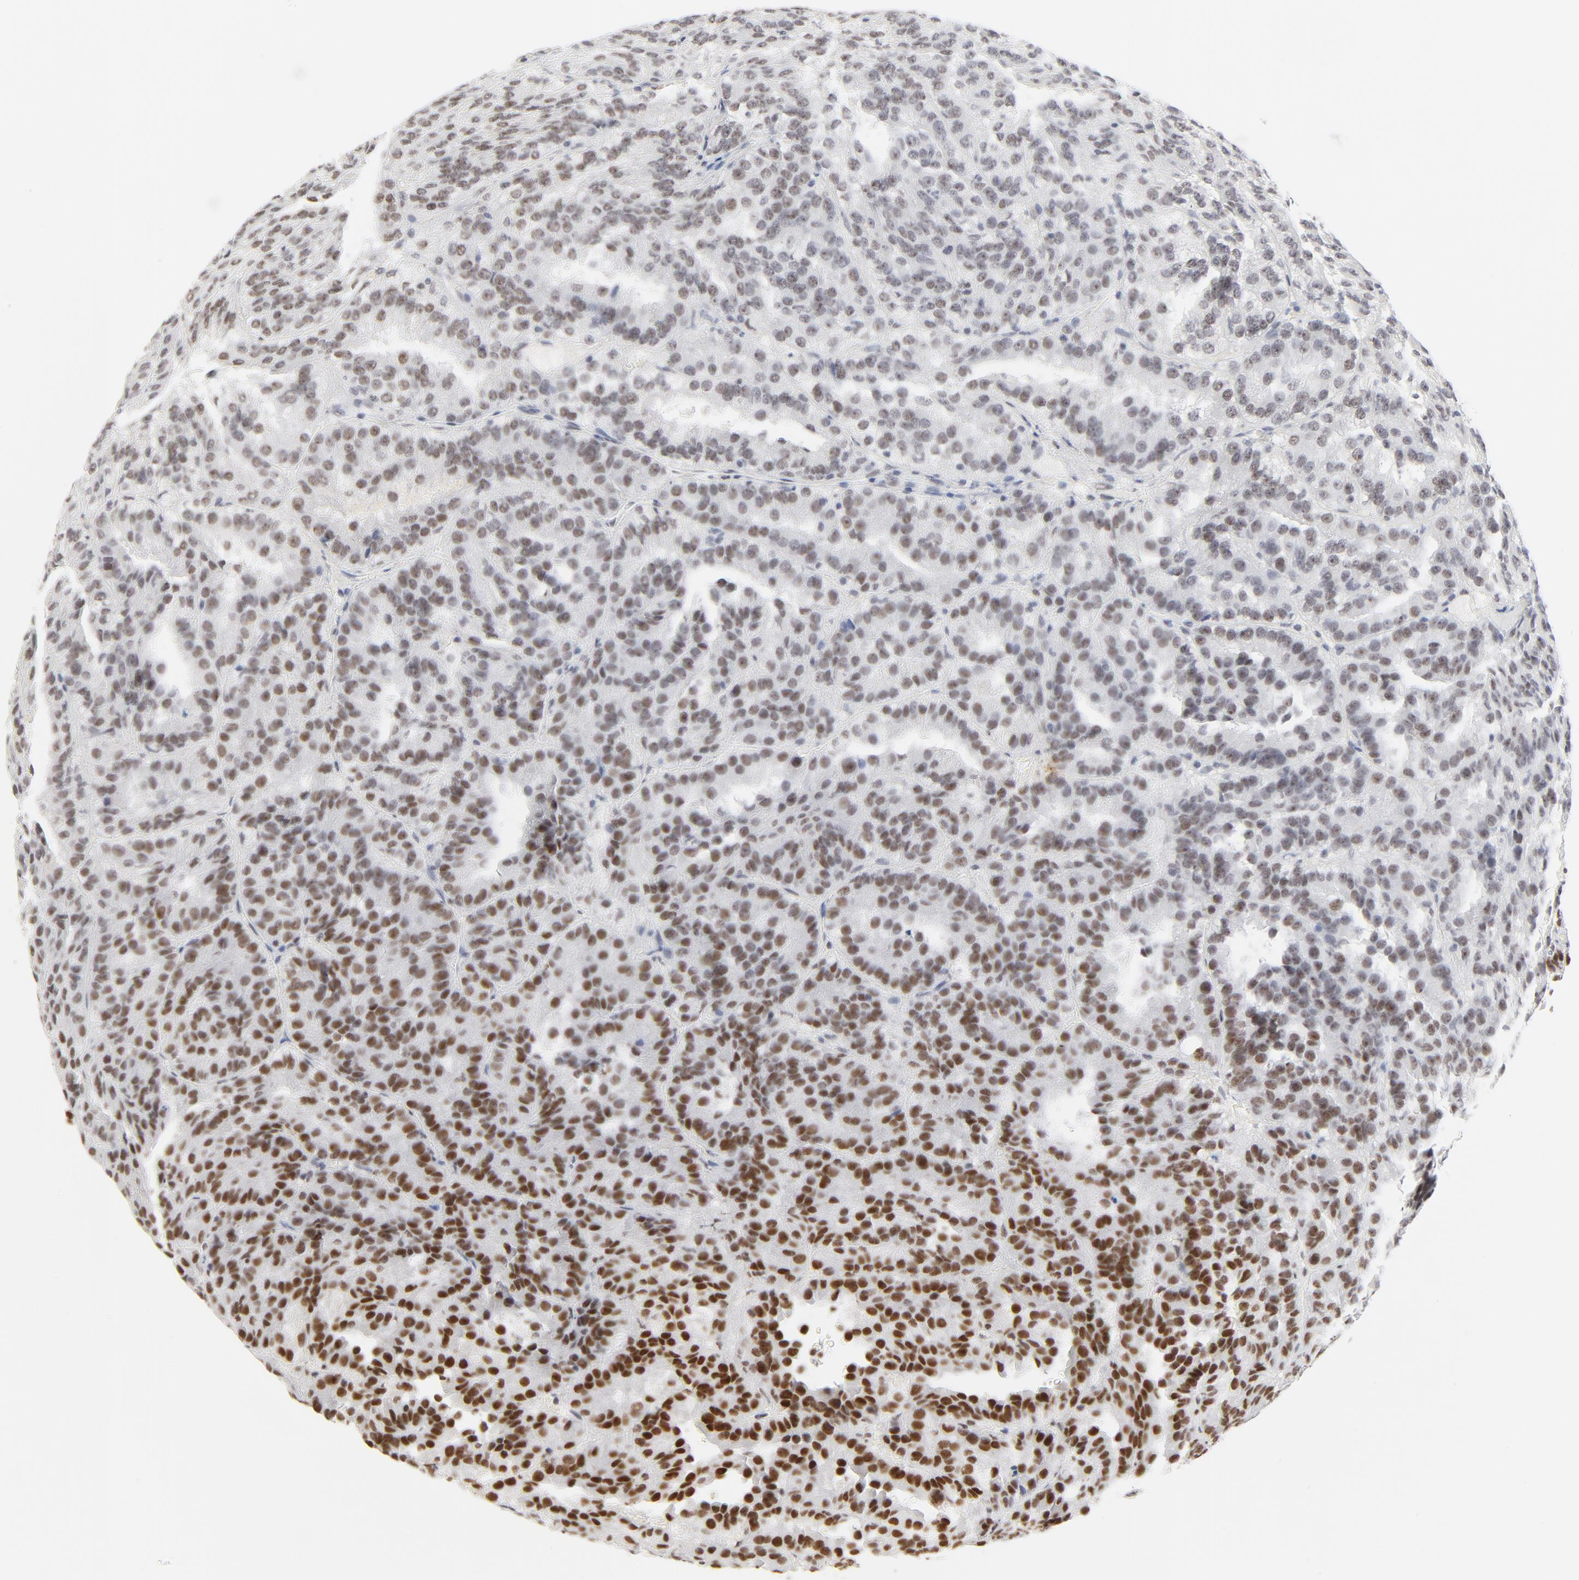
{"staining": {"intensity": "moderate", "quantity": ">75%", "location": "nuclear"}, "tissue": "renal cancer", "cell_type": "Tumor cells", "image_type": "cancer", "snomed": [{"axis": "morphology", "description": "Adenocarcinoma, NOS"}, {"axis": "topography", "description": "Kidney"}], "caption": "Renal cancer stained with a protein marker exhibits moderate staining in tumor cells.", "gene": "GTF2H1", "patient": {"sex": "male", "age": 46}}